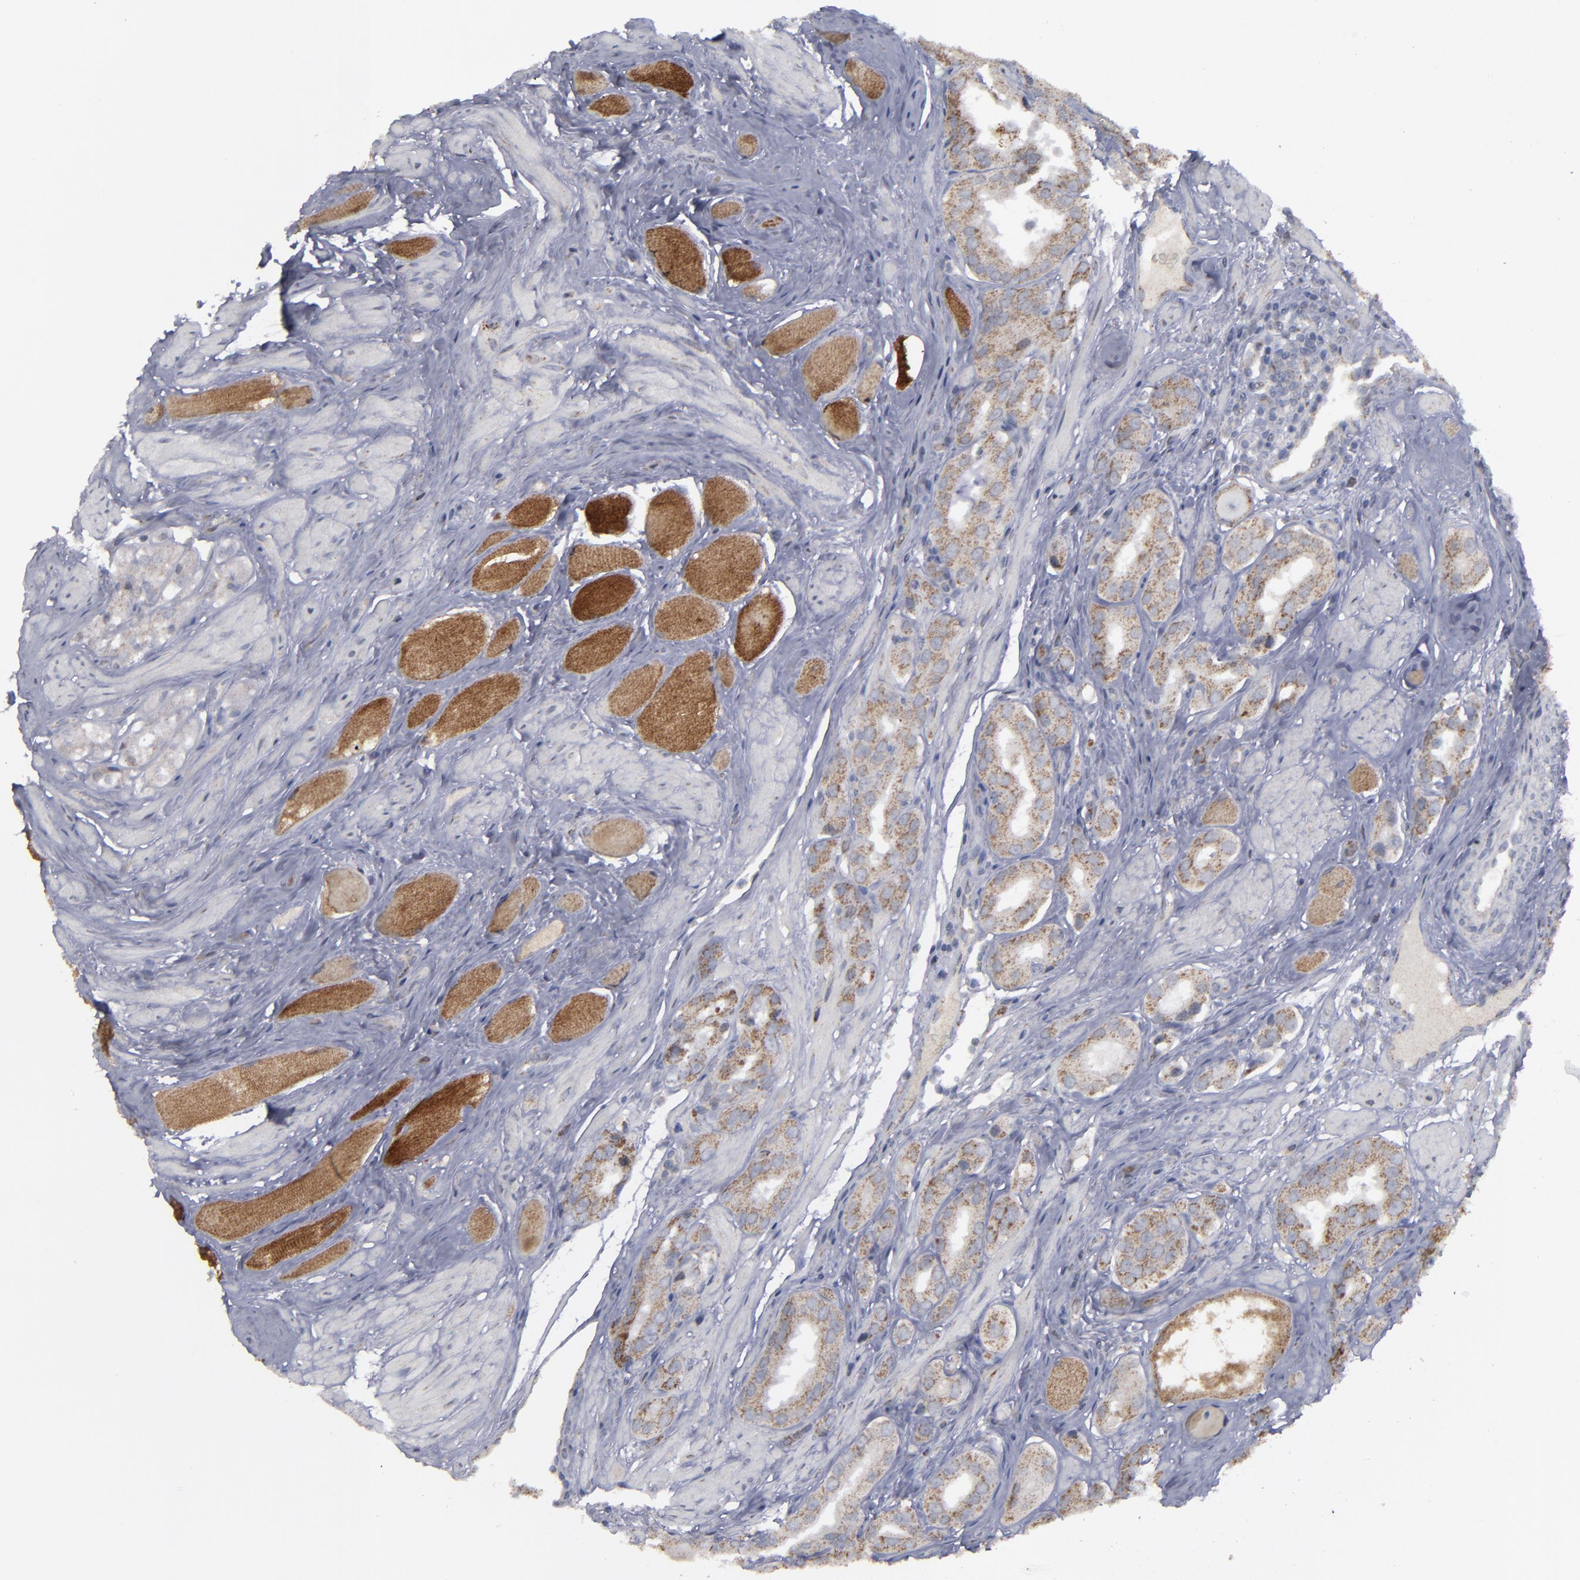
{"staining": {"intensity": "moderate", "quantity": ">75%", "location": "cytoplasmic/membranous"}, "tissue": "prostate cancer", "cell_type": "Tumor cells", "image_type": "cancer", "snomed": [{"axis": "morphology", "description": "Adenocarcinoma, Medium grade"}, {"axis": "topography", "description": "Prostate"}], "caption": "Human prostate cancer stained for a protein (brown) displays moderate cytoplasmic/membranous positive staining in approximately >75% of tumor cells.", "gene": "MYOM2", "patient": {"sex": "male", "age": 53}}